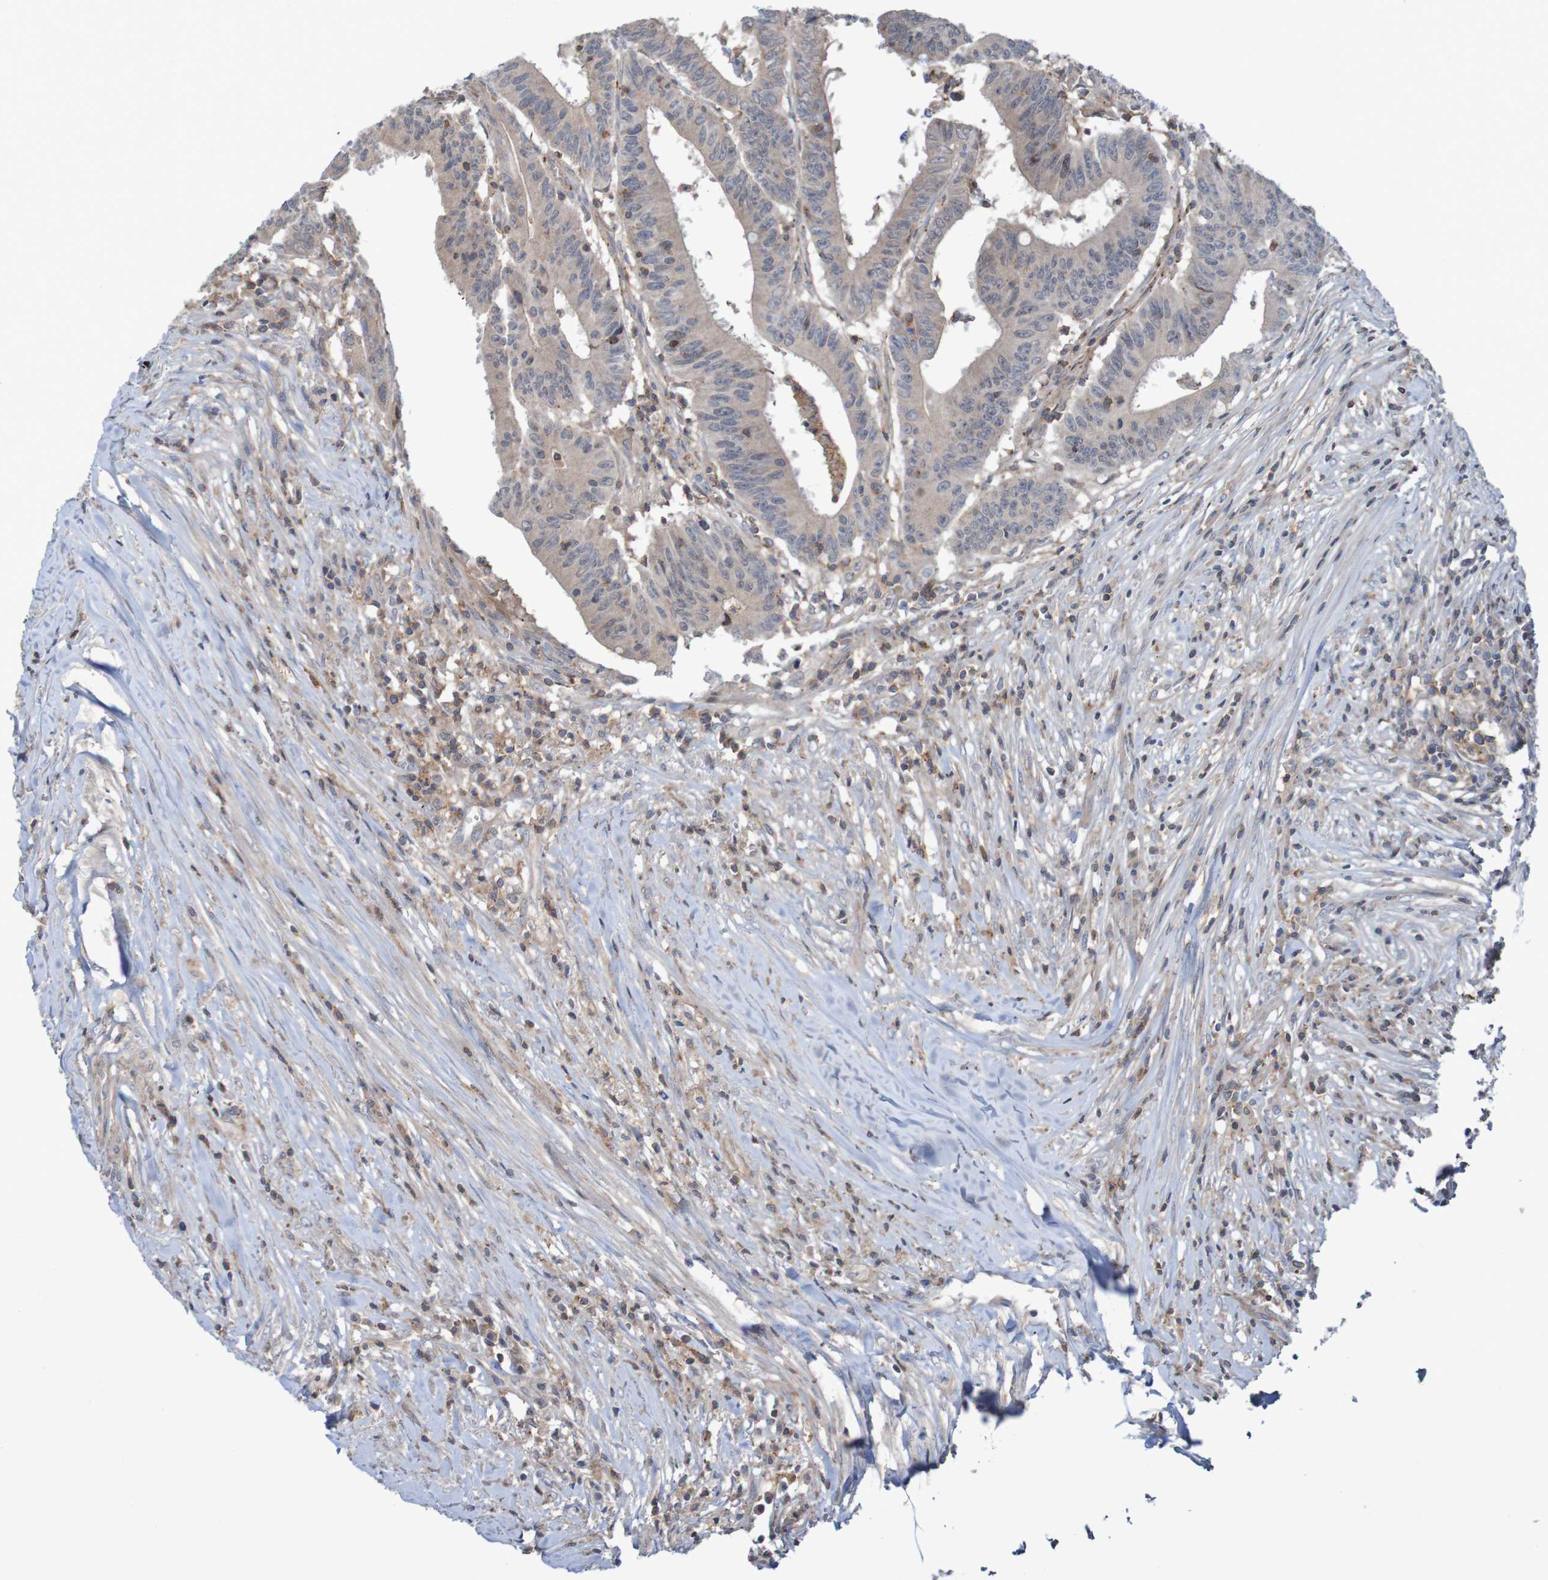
{"staining": {"intensity": "weak", "quantity": ">75%", "location": "cytoplasmic/membranous"}, "tissue": "colorectal cancer", "cell_type": "Tumor cells", "image_type": "cancer", "snomed": [{"axis": "morphology", "description": "Adenocarcinoma, NOS"}, {"axis": "topography", "description": "Colon"}], "caption": "Colorectal adenocarcinoma tissue displays weak cytoplasmic/membranous positivity in approximately >75% of tumor cells", "gene": "PDGFB", "patient": {"sex": "male", "age": 45}}